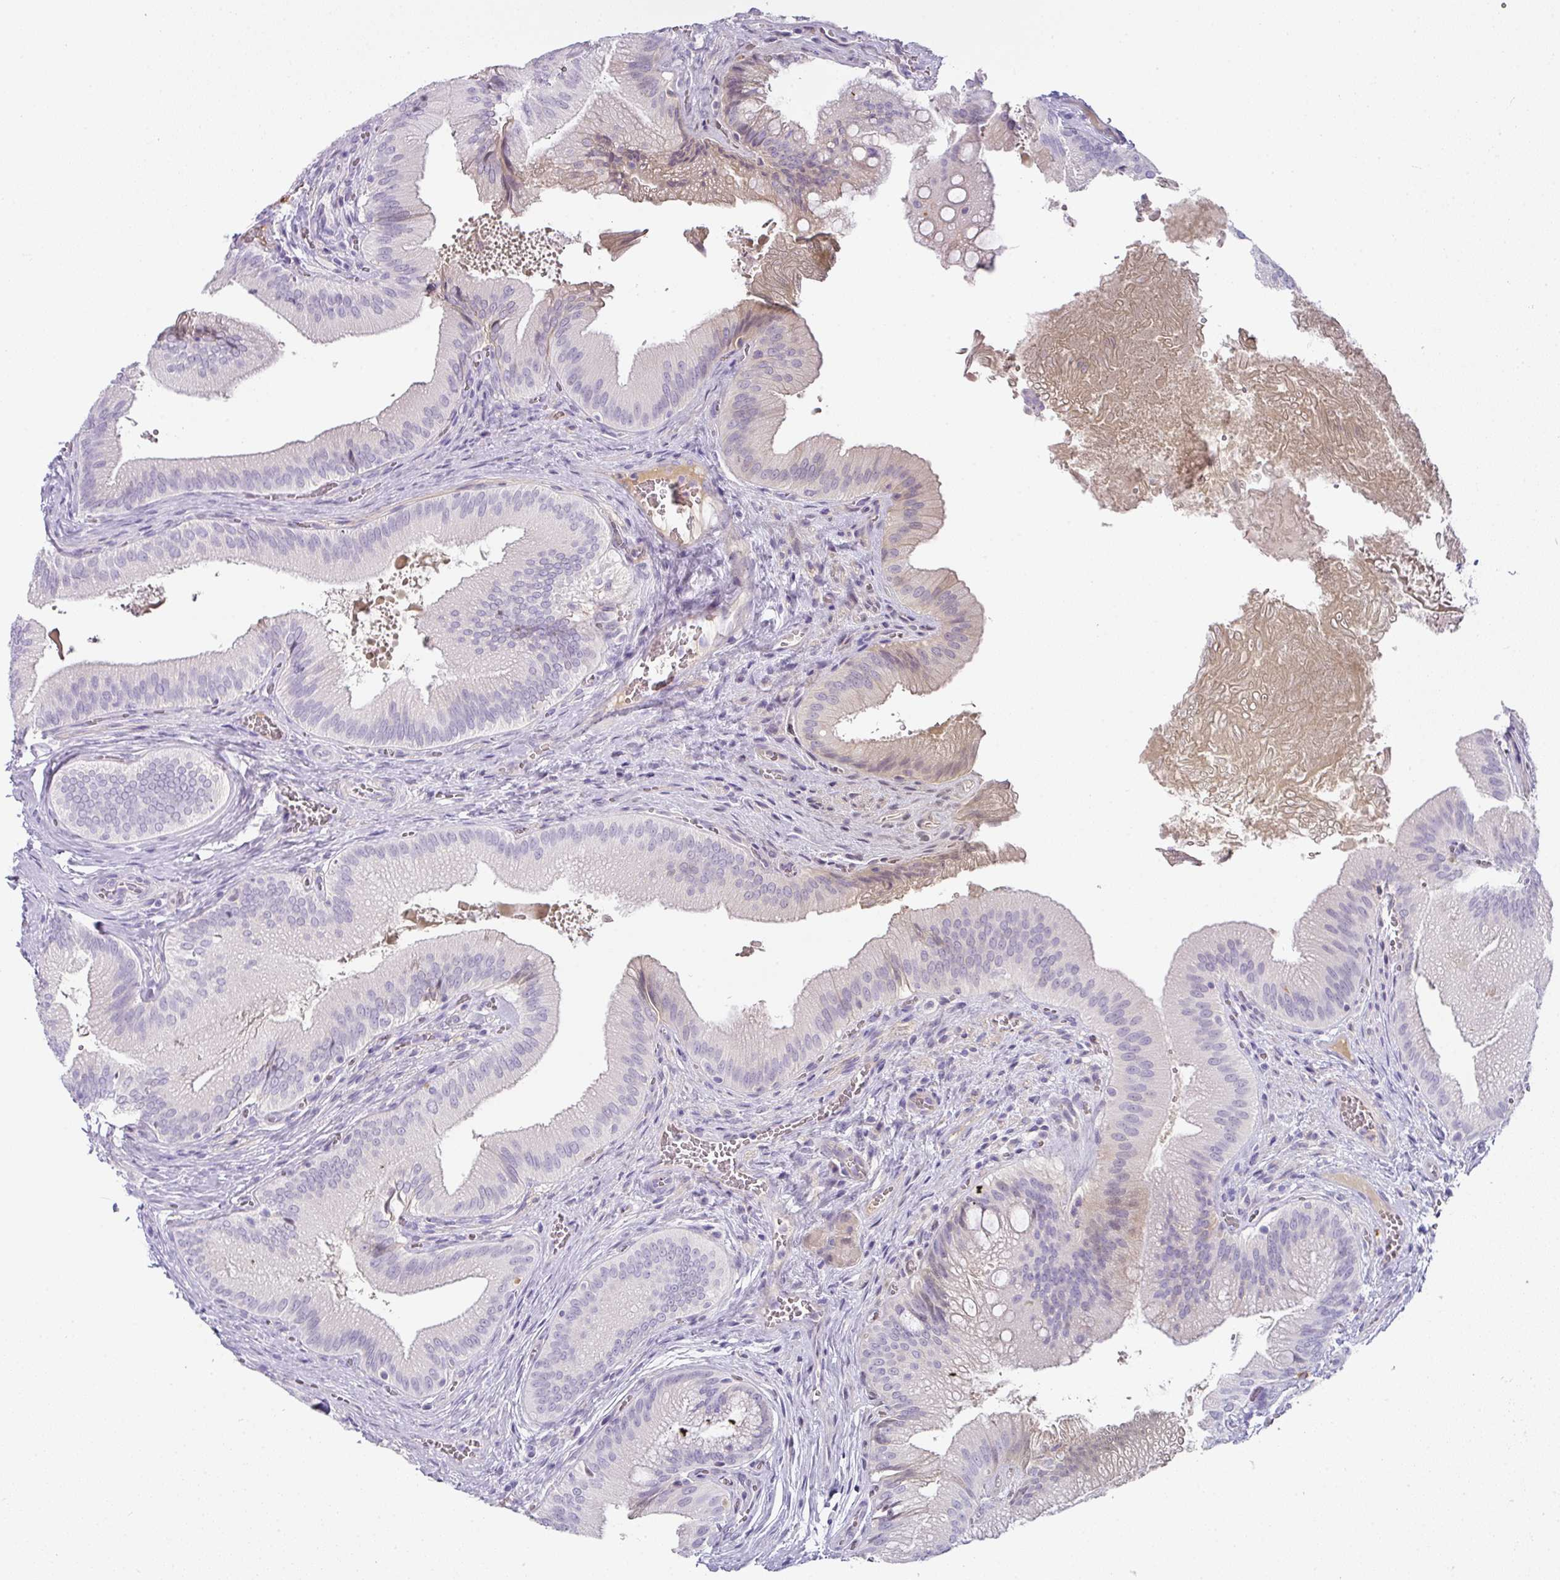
{"staining": {"intensity": "weak", "quantity": "<25%", "location": "cytoplasmic/membranous"}, "tissue": "gallbladder", "cell_type": "Glandular cells", "image_type": "normal", "snomed": [{"axis": "morphology", "description": "Normal tissue, NOS"}, {"axis": "topography", "description": "Gallbladder"}], "caption": "Micrograph shows no protein expression in glandular cells of unremarkable gallbladder.", "gene": "OR52N1", "patient": {"sex": "male", "age": 17}}